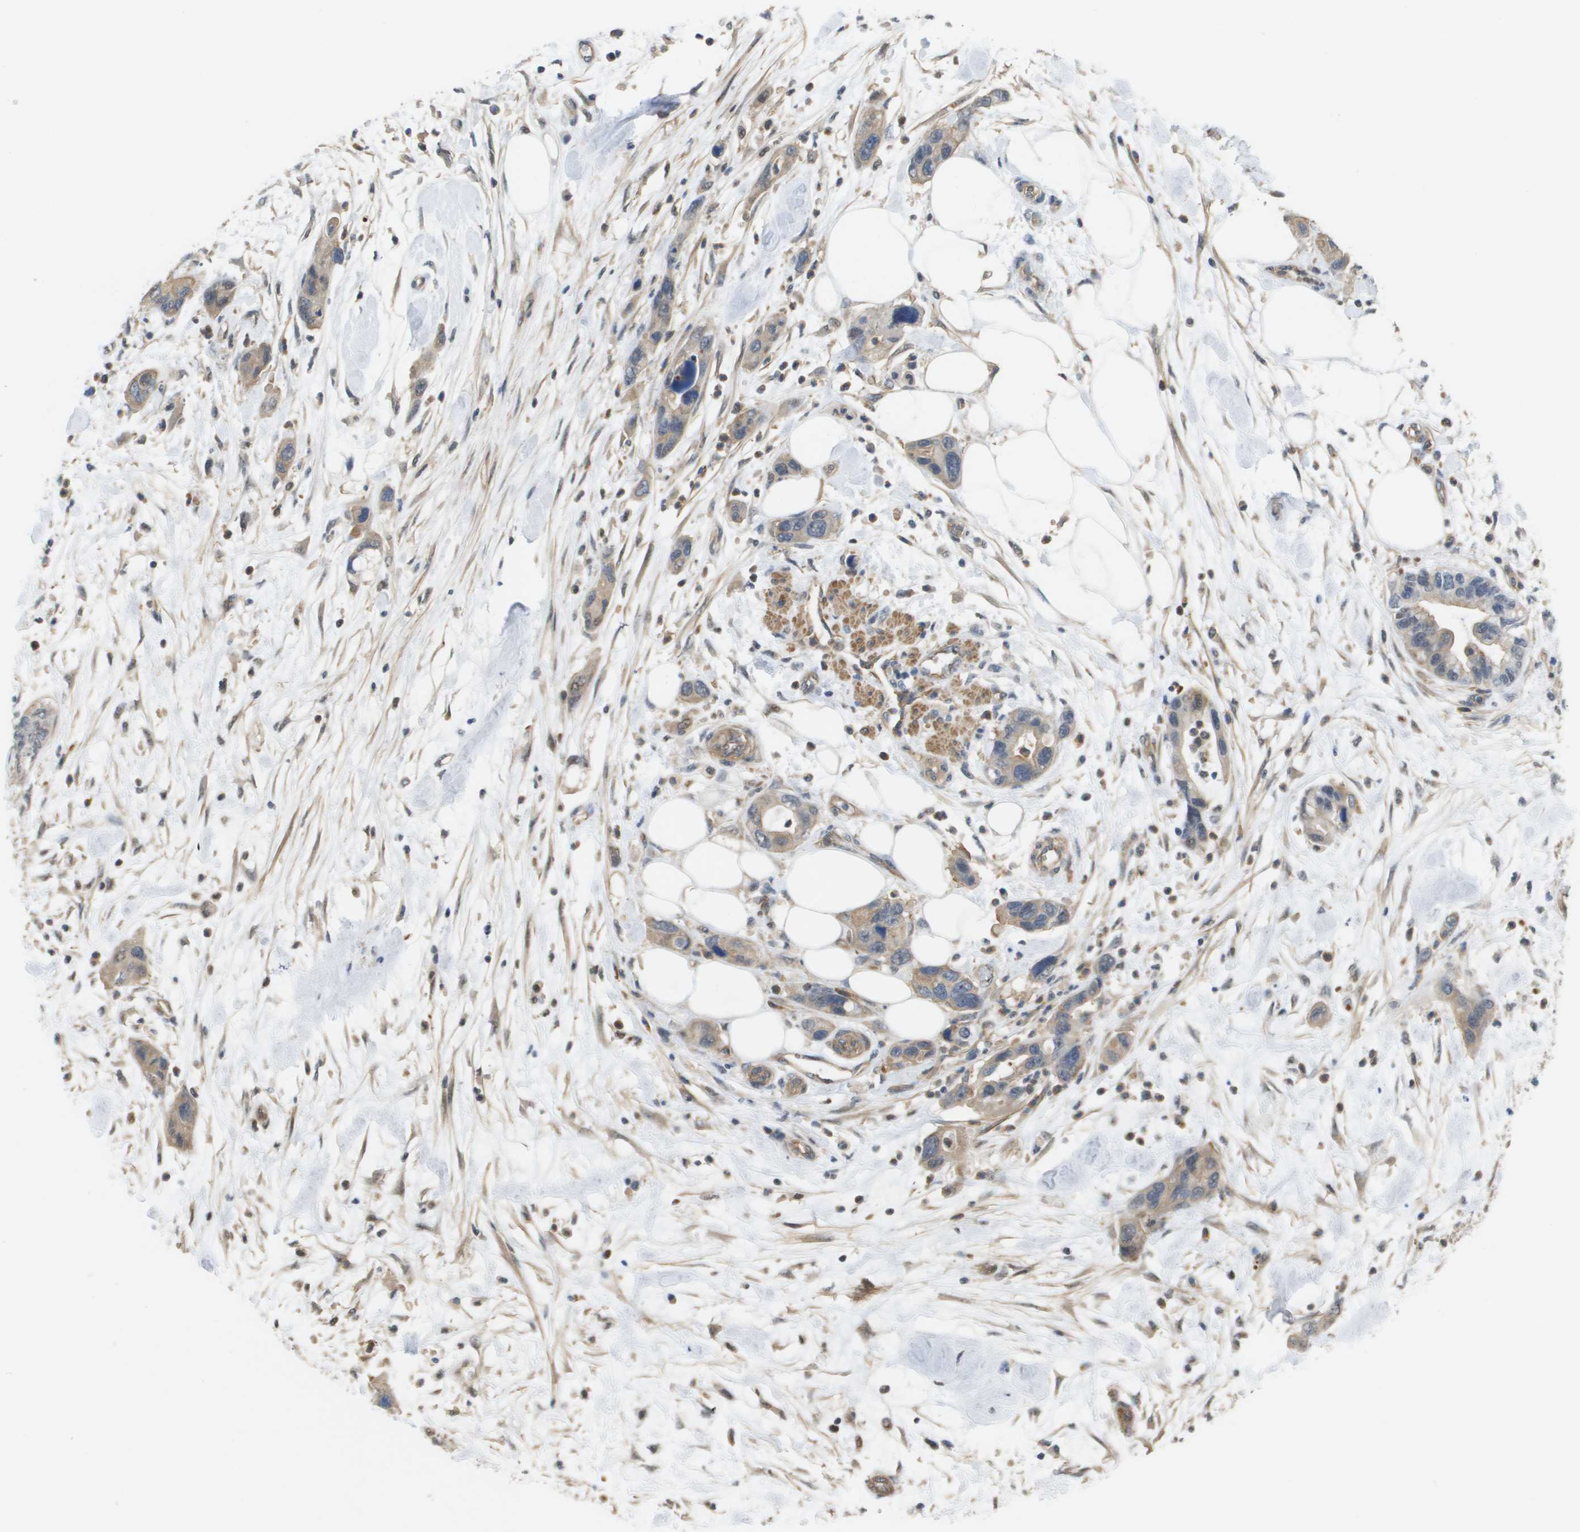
{"staining": {"intensity": "weak", "quantity": ">75%", "location": "cytoplasmic/membranous"}, "tissue": "pancreatic cancer", "cell_type": "Tumor cells", "image_type": "cancer", "snomed": [{"axis": "morphology", "description": "Normal tissue, NOS"}, {"axis": "morphology", "description": "Adenocarcinoma, NOS"}, {"axis": "topography", "description": "Pancreas"}], "caption": "IHC staining of adenocarcinoma (pancreatic), which demonstrates low levels of weak cytoplasmic/membranous staining in approximately >75% of tumor cells indicating weak cytoplasmic/membranous protein staining. The staining was performed using DAB (brown) for protein detection and nuclei were counterstained in hematoxylin (blue).", "gene": "RNF112", "patient": {"sex": "female", "age": 71}}